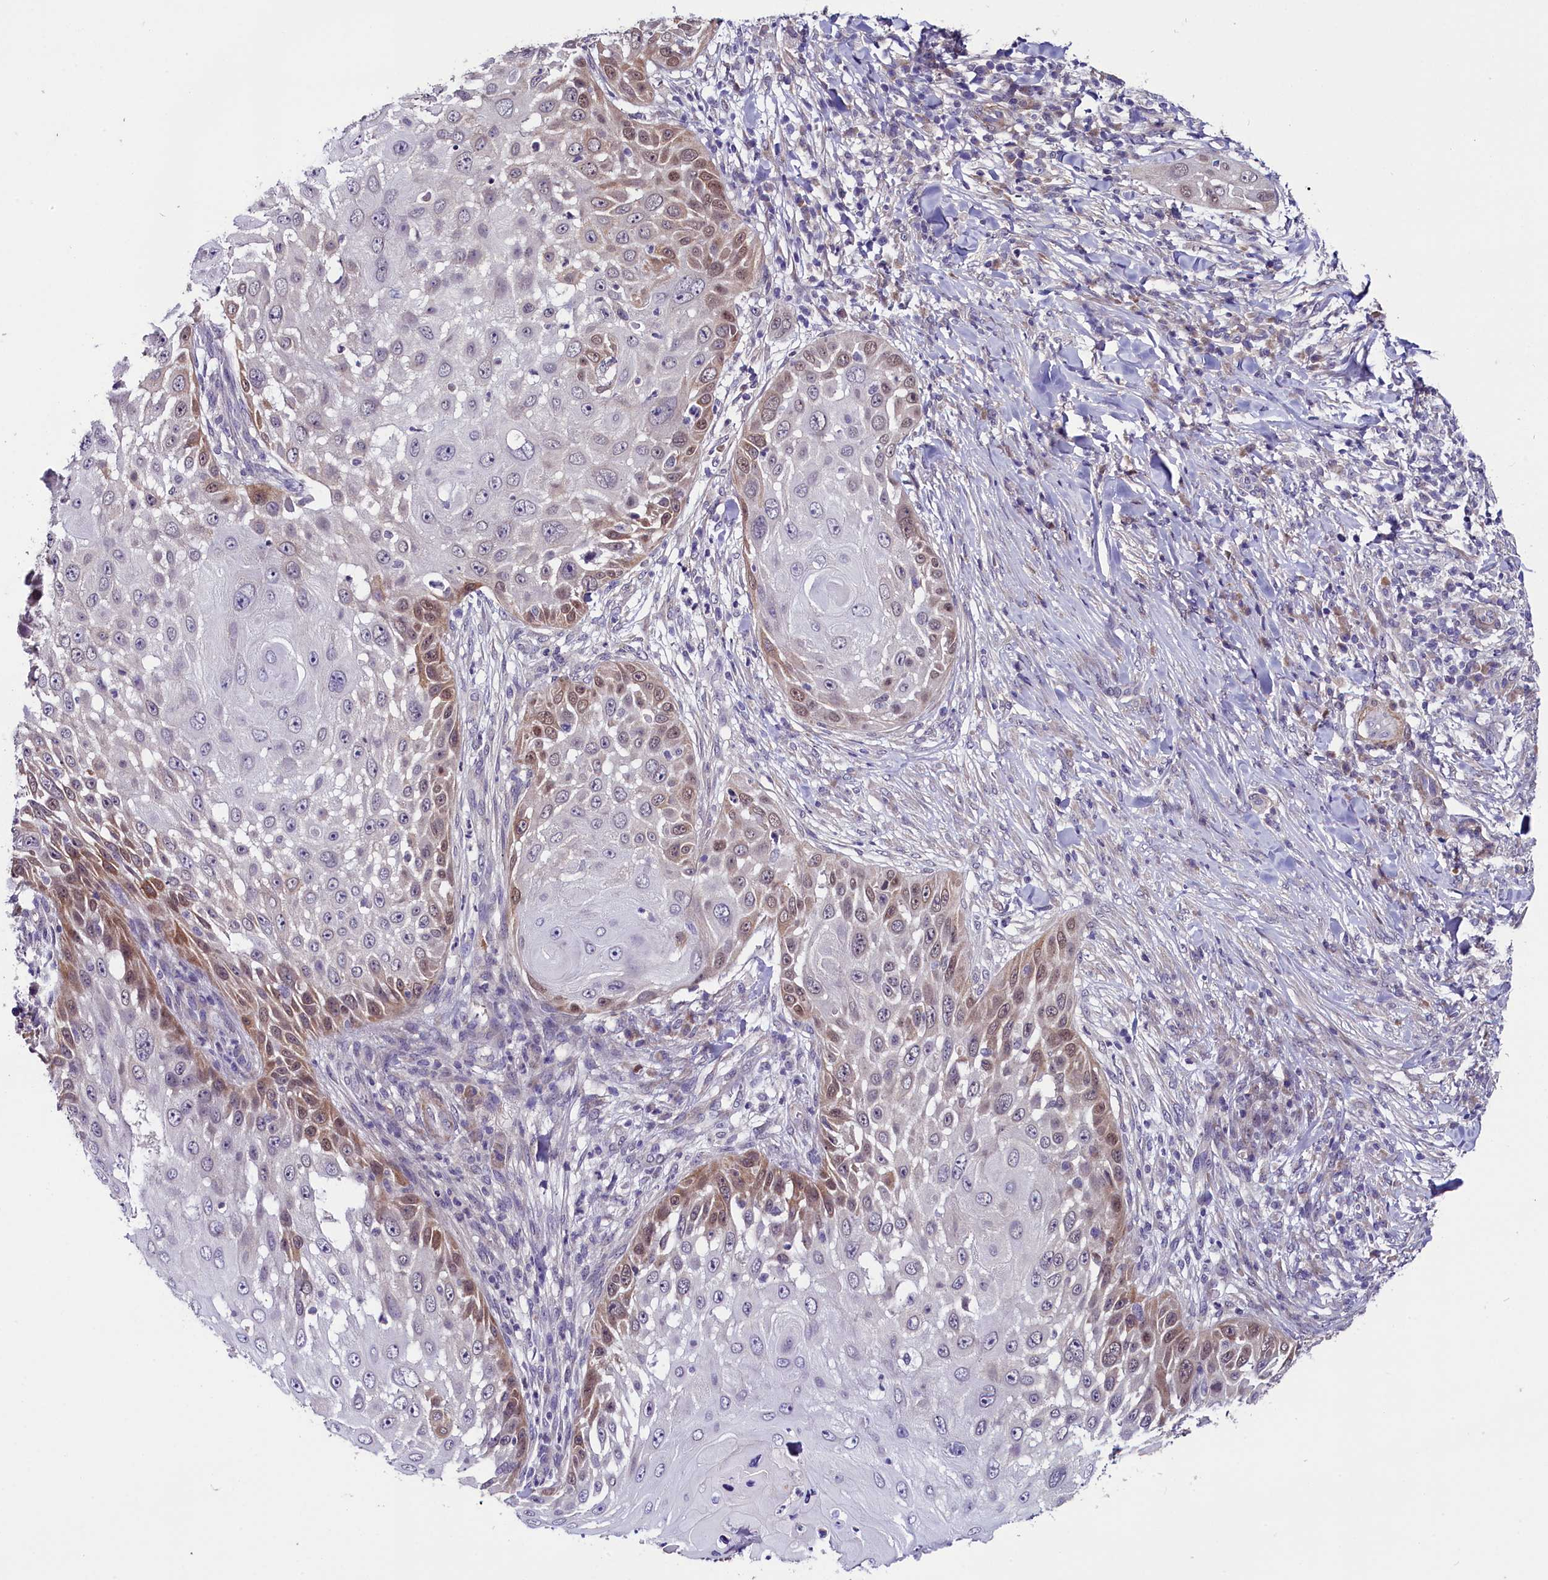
{"staining": {"intensity": "weak", "quantity": "25%-75%", "location": "cytoplasmic/membranous,nuclear"}, "tissue": "skin cancer", "cell_type": "Tumor cells", "image_type": "cancer", "snomed": [{"axis": "morphology", "description": "Squamous cell carcinoma, NOS"}, {"axis": "topography", "description": "Skin"}], "caption": "Brown immunohistochemical staining in squamous cell carcinoma (skin) shows weak cytoplasmic/membranous and nuclear staining in approximately 25%-75% of tumor cells.", "gene": "SLC39A6", "patient": {"sex": "female", "age": 44}}